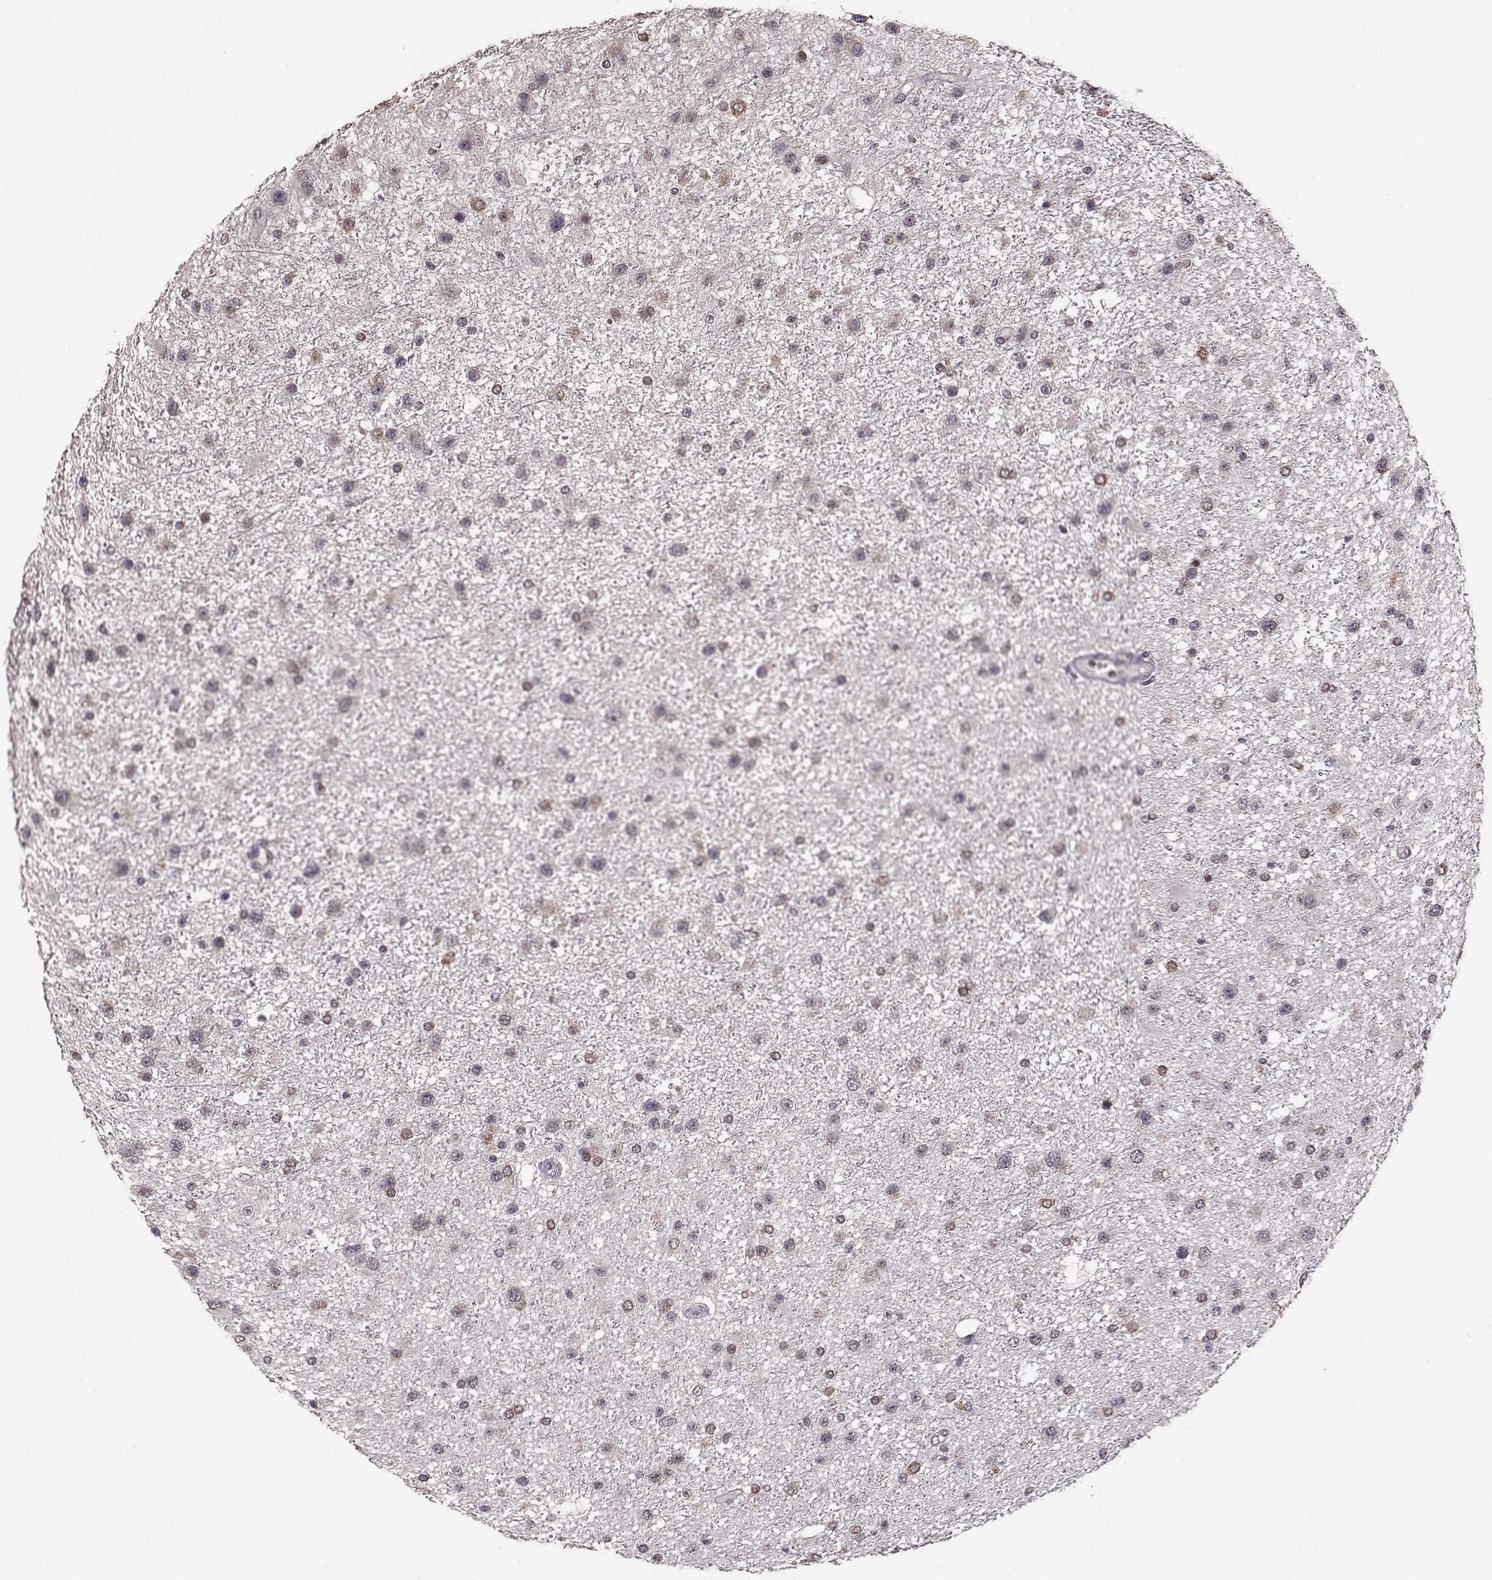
{"staining": {"intensity": "weak", "quantity": "25%-75%", "location": "cytoplasmic/membranous"}, "tissue": "glioma", "cell_type": "Tumor cells", "image_type": "cancer", "snomed": [{"axis": "morphology", "description": "Glioma, malignant, Low grade"}, {"axis": "topography", "description": "Brain"}], "caption": "Human malignant glioma (low-grade) stained with a protein marker shows weak staining in tumor cells.", "gene": "ELOVL5", "patient": {"sex": "female", "age": 32}}